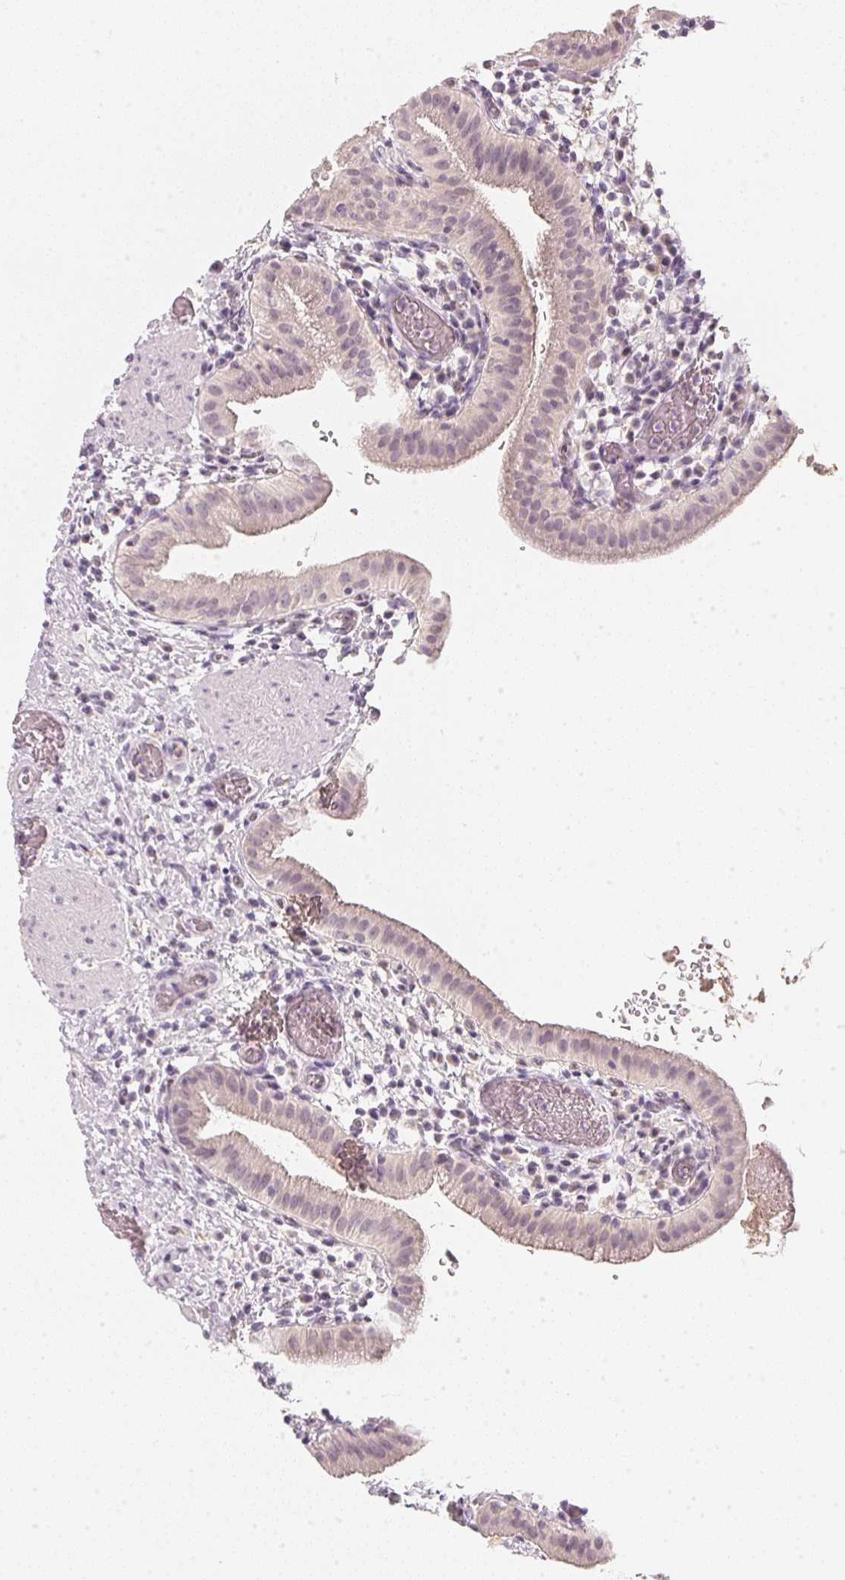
{"staining": {"intensity": "weak", "quantity": "<25%", "location": "cytoplasmic/membranous"}, "tissue": "gallbladder", "cell_type": "Glandular cells", "image_type": "normal", "snomed": [{"axis": "morphology", "description": "Normal tissue, NOS"}, {"axis": "topography", "description": "Gallbladder"}], "caption": "Immunohistochemical staining of benign gallbladder reveals no significant expression in glandular cells.", "gene": "CFAP276", "patient": {"sex": "male", "age": 26}}